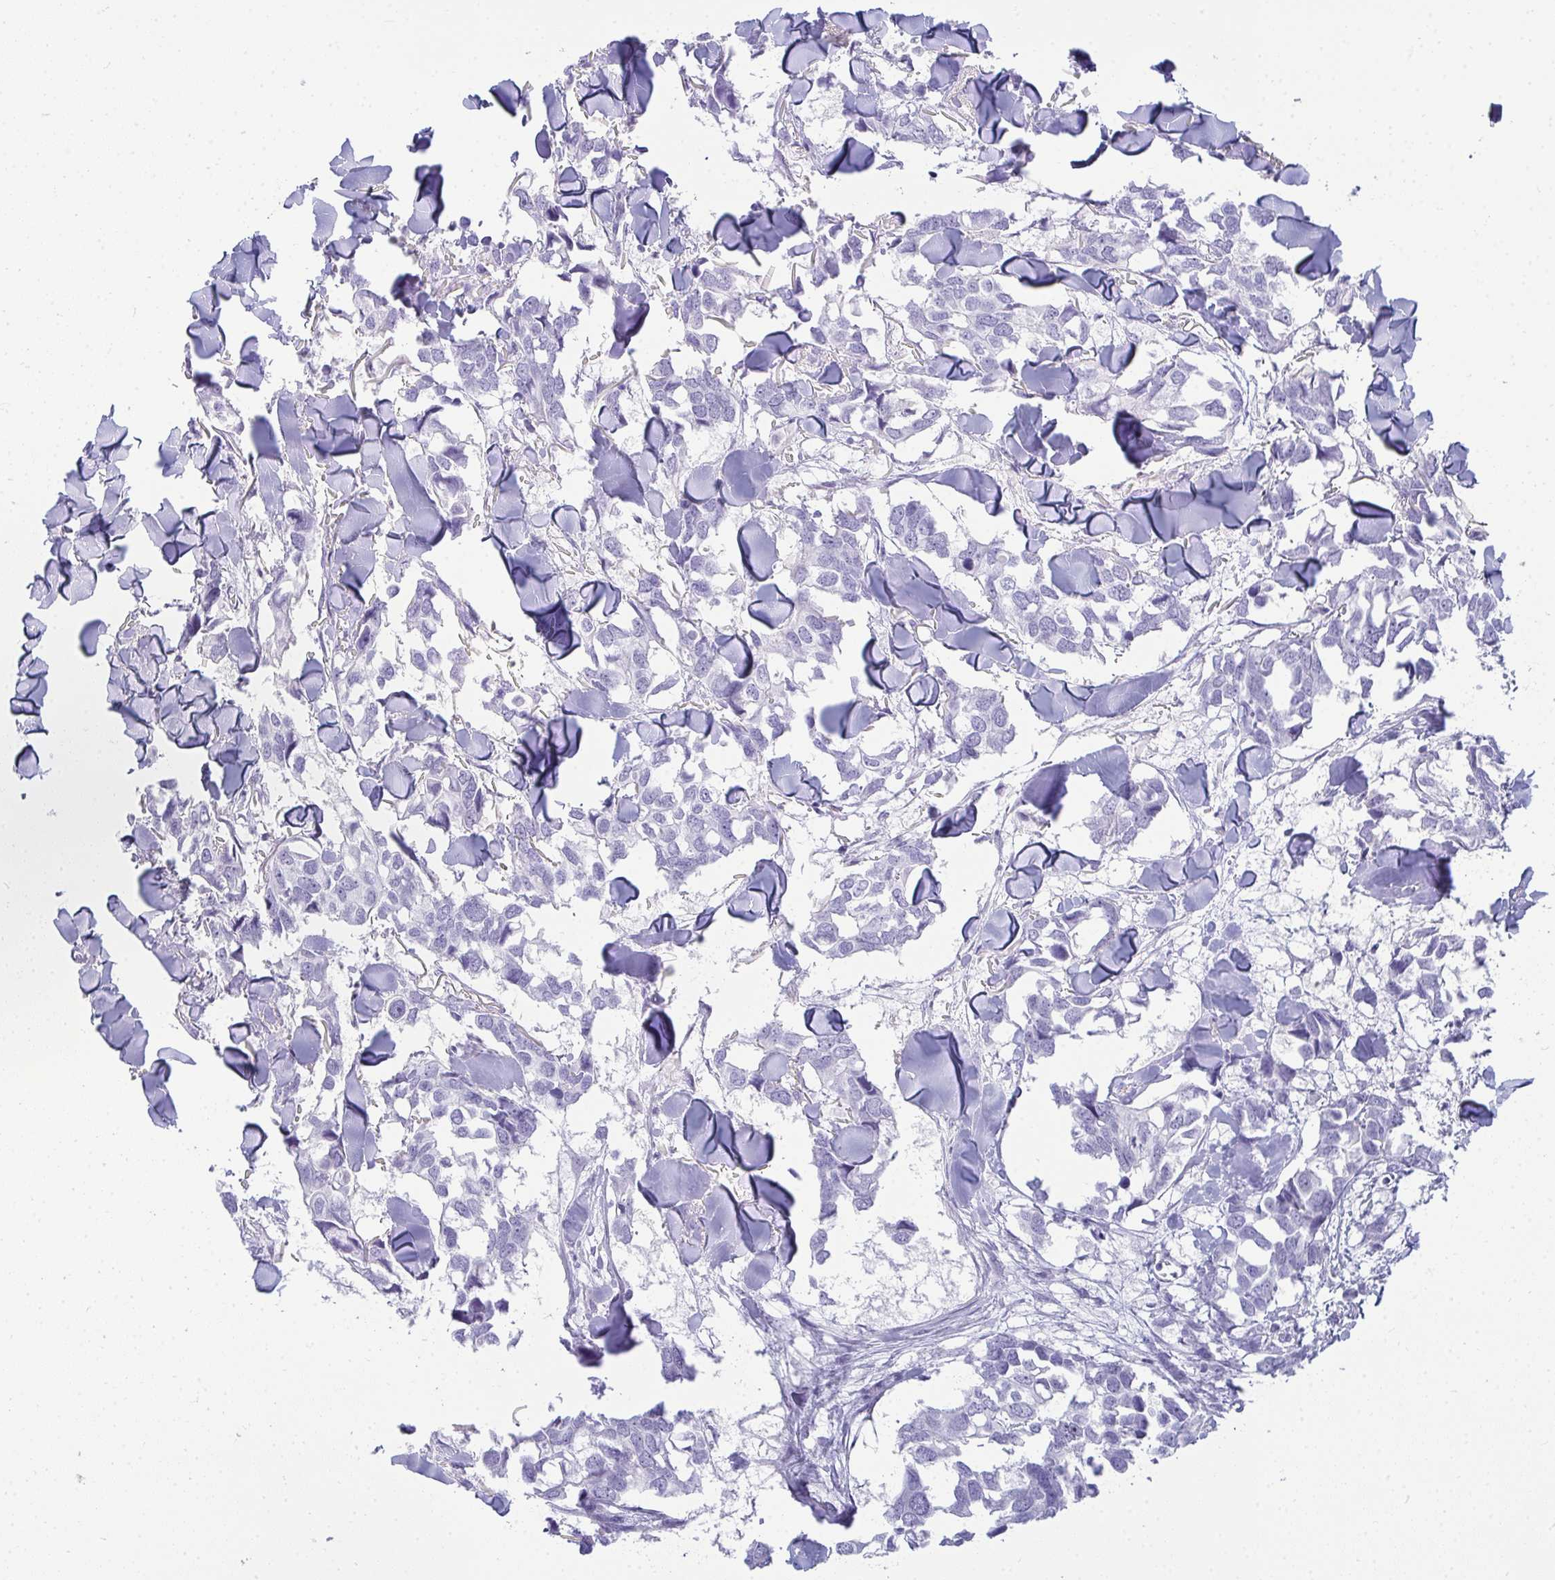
{"staining": {"intensity": "negative", "quantity": "none", "location": "none"}, "tissue": "breast cancer", "cell_type": "Tumor cells", "image_type": "cancer", "snomed": [{"axis": "morphology", "description": "Duct carcinoma"}, {"axis": "topography", "description": "Breast"}], "caption": "A high-resolution histopathology image shows immunohistochemistry (IHC) staining of intraductal carcinoma (breast), which displays no significant positivity in tumor cells.", "gene": "HSPB6", "patient": {"sex": "female", "age": 83}}